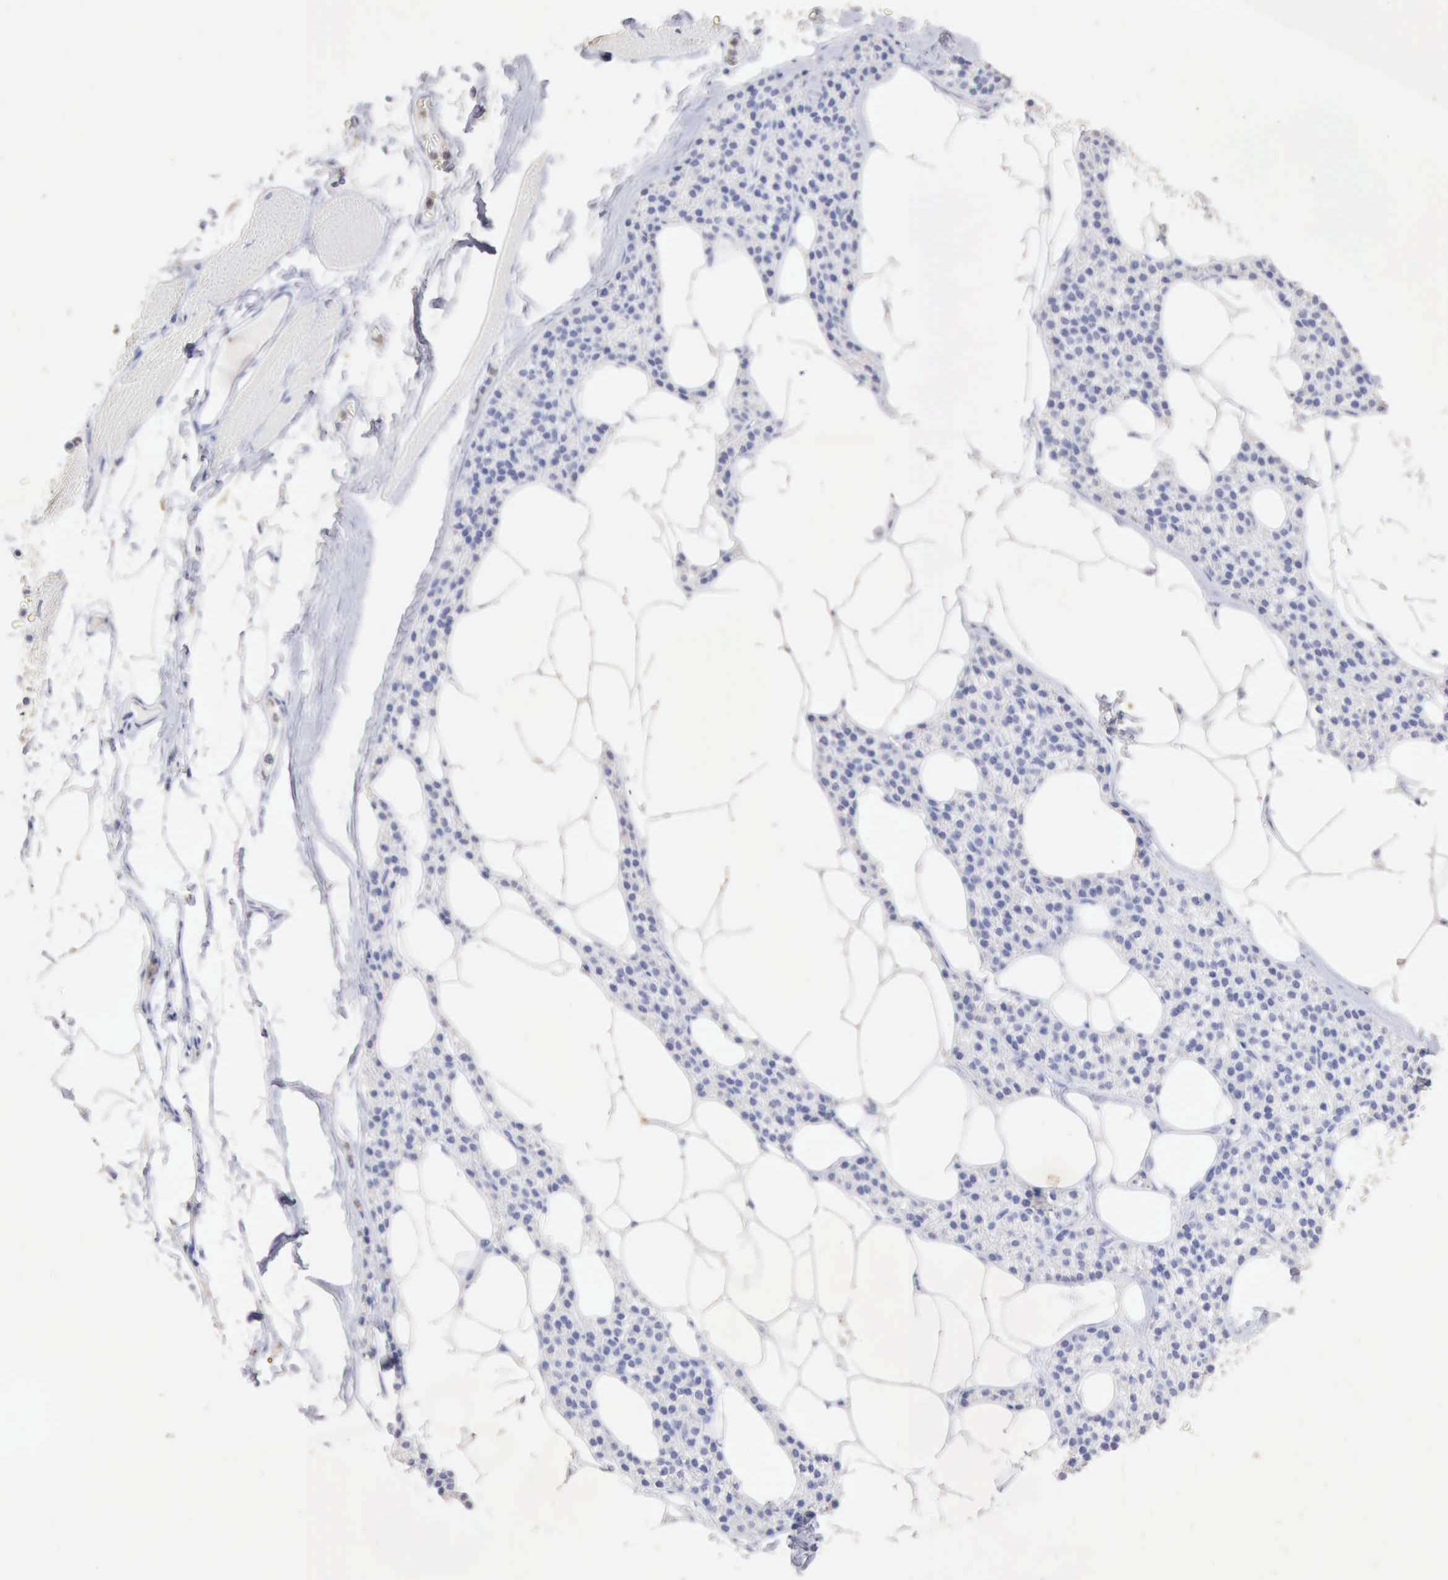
{"staining": {"intensity": "negative", "quantity": "none", "location": "none"}, "tissue": "skeletal muscle", "cell_type": "Myocytes", "image_type": "normal", "snomed": [{"axis": "morphology", "description": "Normal tissue, NOS"}, {"axis": "topography", "description": "Skeletal muscle"}, {"axis": "topography", "description": "Parathyroid gland"}], "caption": "Immunohistochemical staining of normal human skeletal muscle exhibits no significant staining in myocytes. Brightfield microscopy of IHC stained with DAB (brown) and hematoxylin (blue), captured at high magnification.", "gene": "KRT6B", "patient": {"sex": "female", "age": 37}}